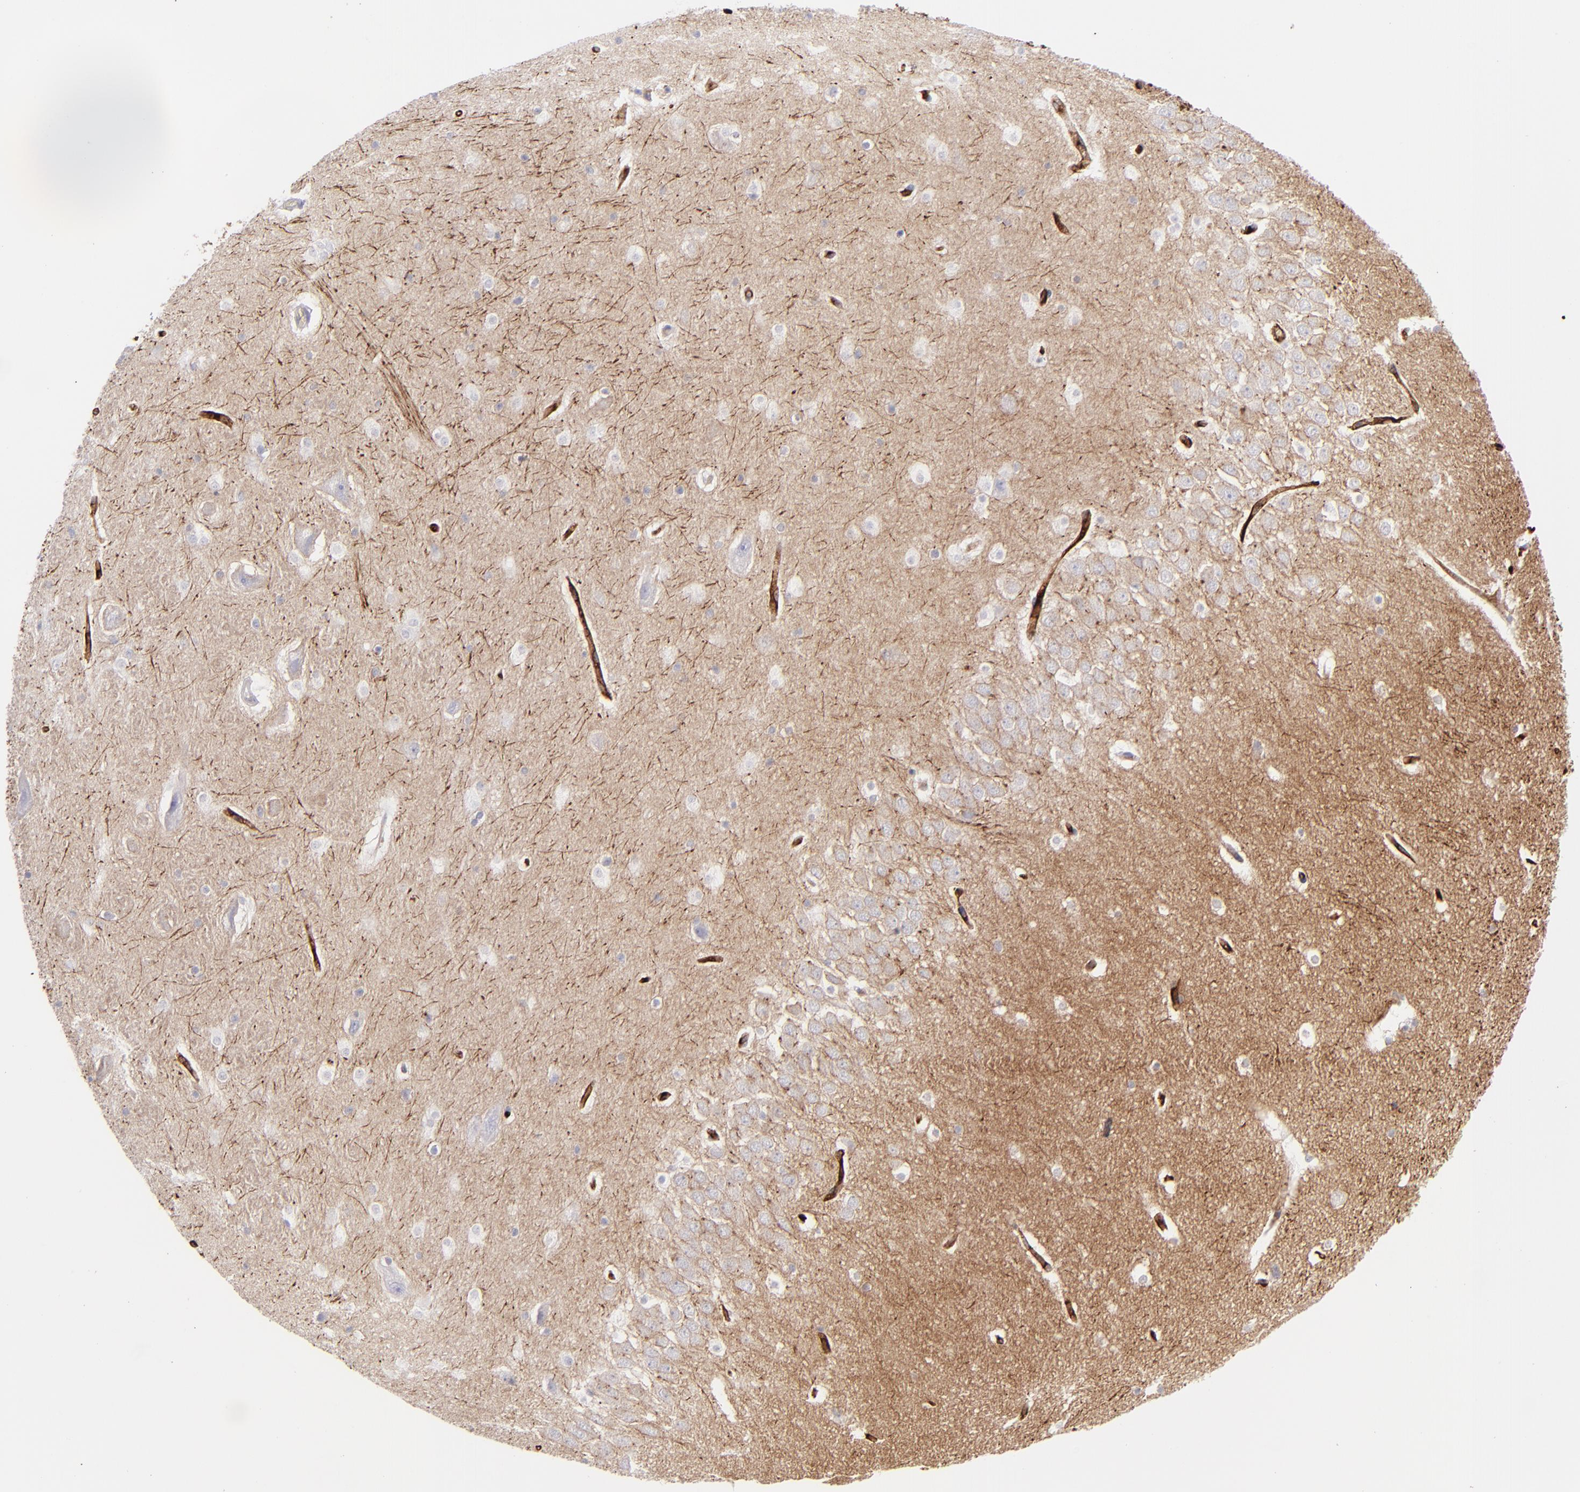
{"staining": {"intensity": "negative", "quantity": "none", "location": "none"}, "tissue": "hippocampus", "cell_type": "Glial cells", "image_type": "normal", "snomed": [{"axis": "morphology", "description": "Normal tissue, NOS"}, {"axis": "topography", "description": "Hippocampus"}], "caption": "Immunohistochemistry (IHC) photomicrograph of unremarkable hippocampus: hippocampus stained with DAB shows no significant protein expression in glial cells. (DAB (3,3'-diaminobenzidine) immunohistochemistry visualized using brightfield microscopy, high magnification).", "gene": "BSG", "patient": {"sex": "male", "age": 45}}